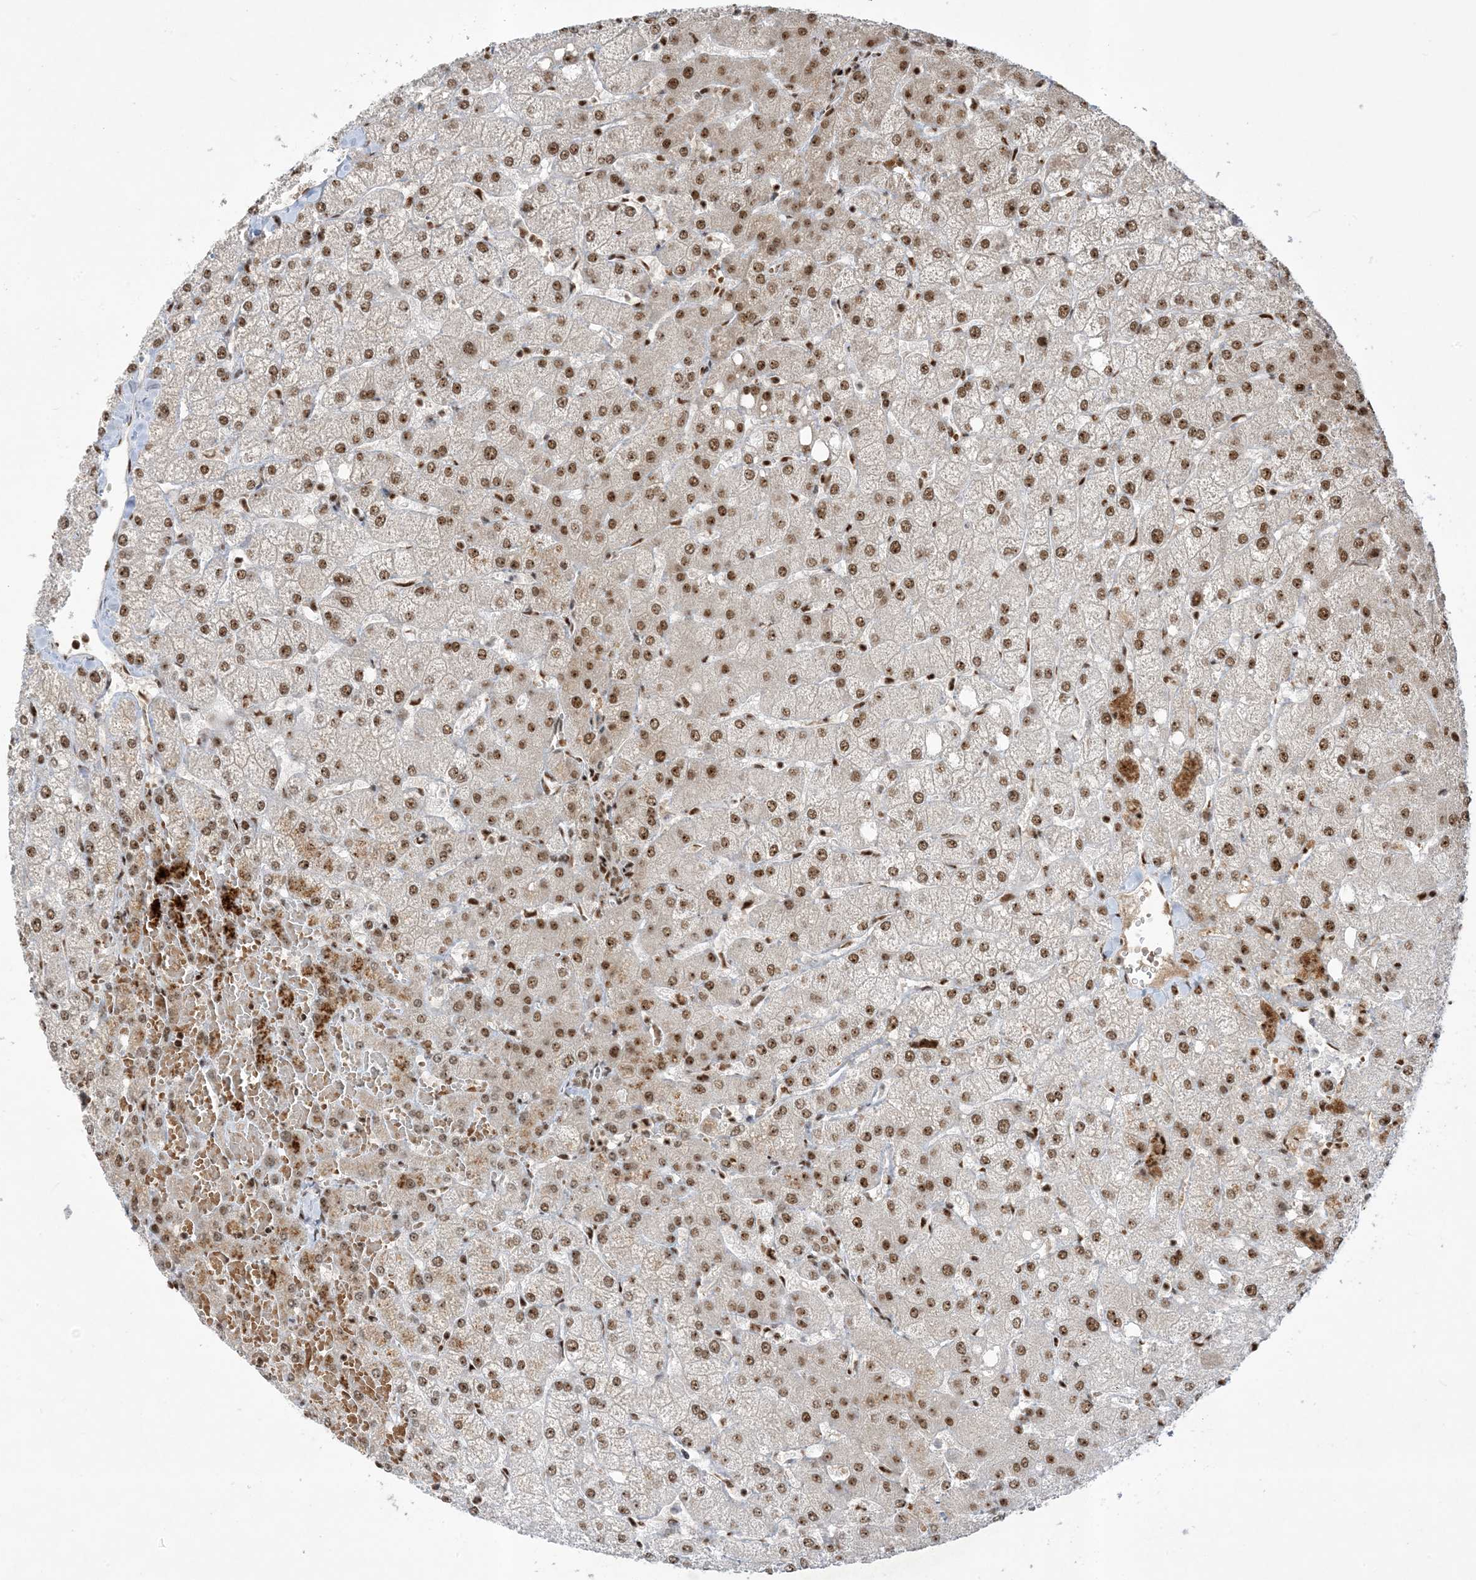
{"staining": {"intensity": "weak", "quantity": ">75%", "location": "nuclear"}, "tissue": "liver", "cell_type": "Cholangiocytes", "image_type": "normal", "snomed": [{"axis": "morphology", "description": "Normal tissue, NOS"}, {"axis": "topography", "description": "Liver"}], "caption": "DAB (3,3'-diaminobenzidine) immunohistochemical staining of normal liver reveals weak nuclear protein staining in about >75% of cholangiocytes. Immunohistochemistry stains the protein in brown and the nuclei are stained blue.", "gene": "PPIL2", "patient": {"sex": "female", "age": 54}}